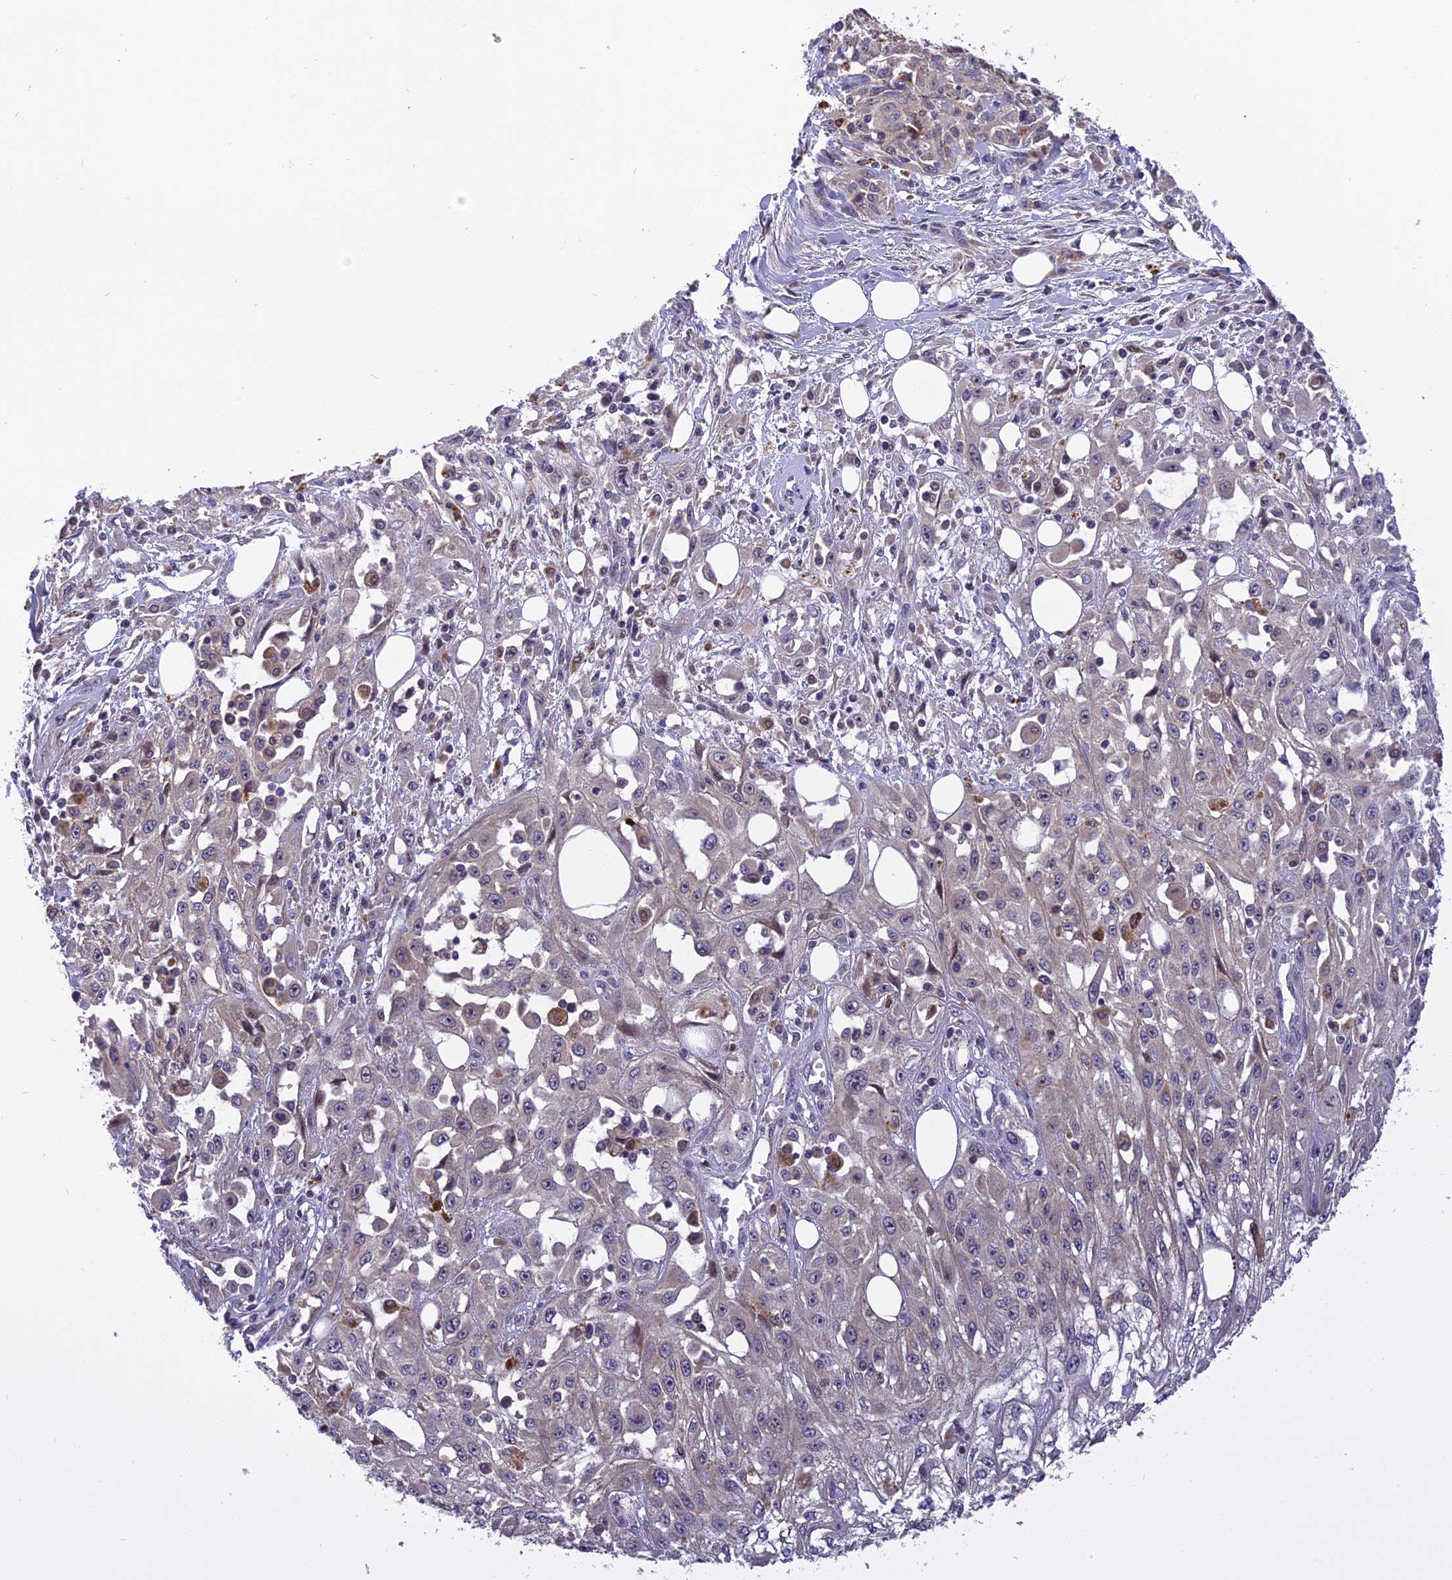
{"staining": {"intensity": "negative", "quantity": "none", "location": "none"}, "tissue": "skin cancer", "cell_type": "Tumor cells", "image_type": "cancer", "snomed": [{"axis": "morphology", "description": "Squamous cell carcinoma, NOS"}, {"axis": "morphology", "description": "Squamous cell carcinoma, metastatic, NOS"}, {"axis": "topography", "description": "Skin"}, {"axis": "topography", "description": "Lymph node"}], "caption": "There is no significant expression in tumor cells of skin cancer (metastatic squamous cell carcinoma). (DAB immunohistochemistry visualized using brightfield microscopy, high magnification).", "gene": "FNIP2", "patient": {"sex": "male", "age": 75}}